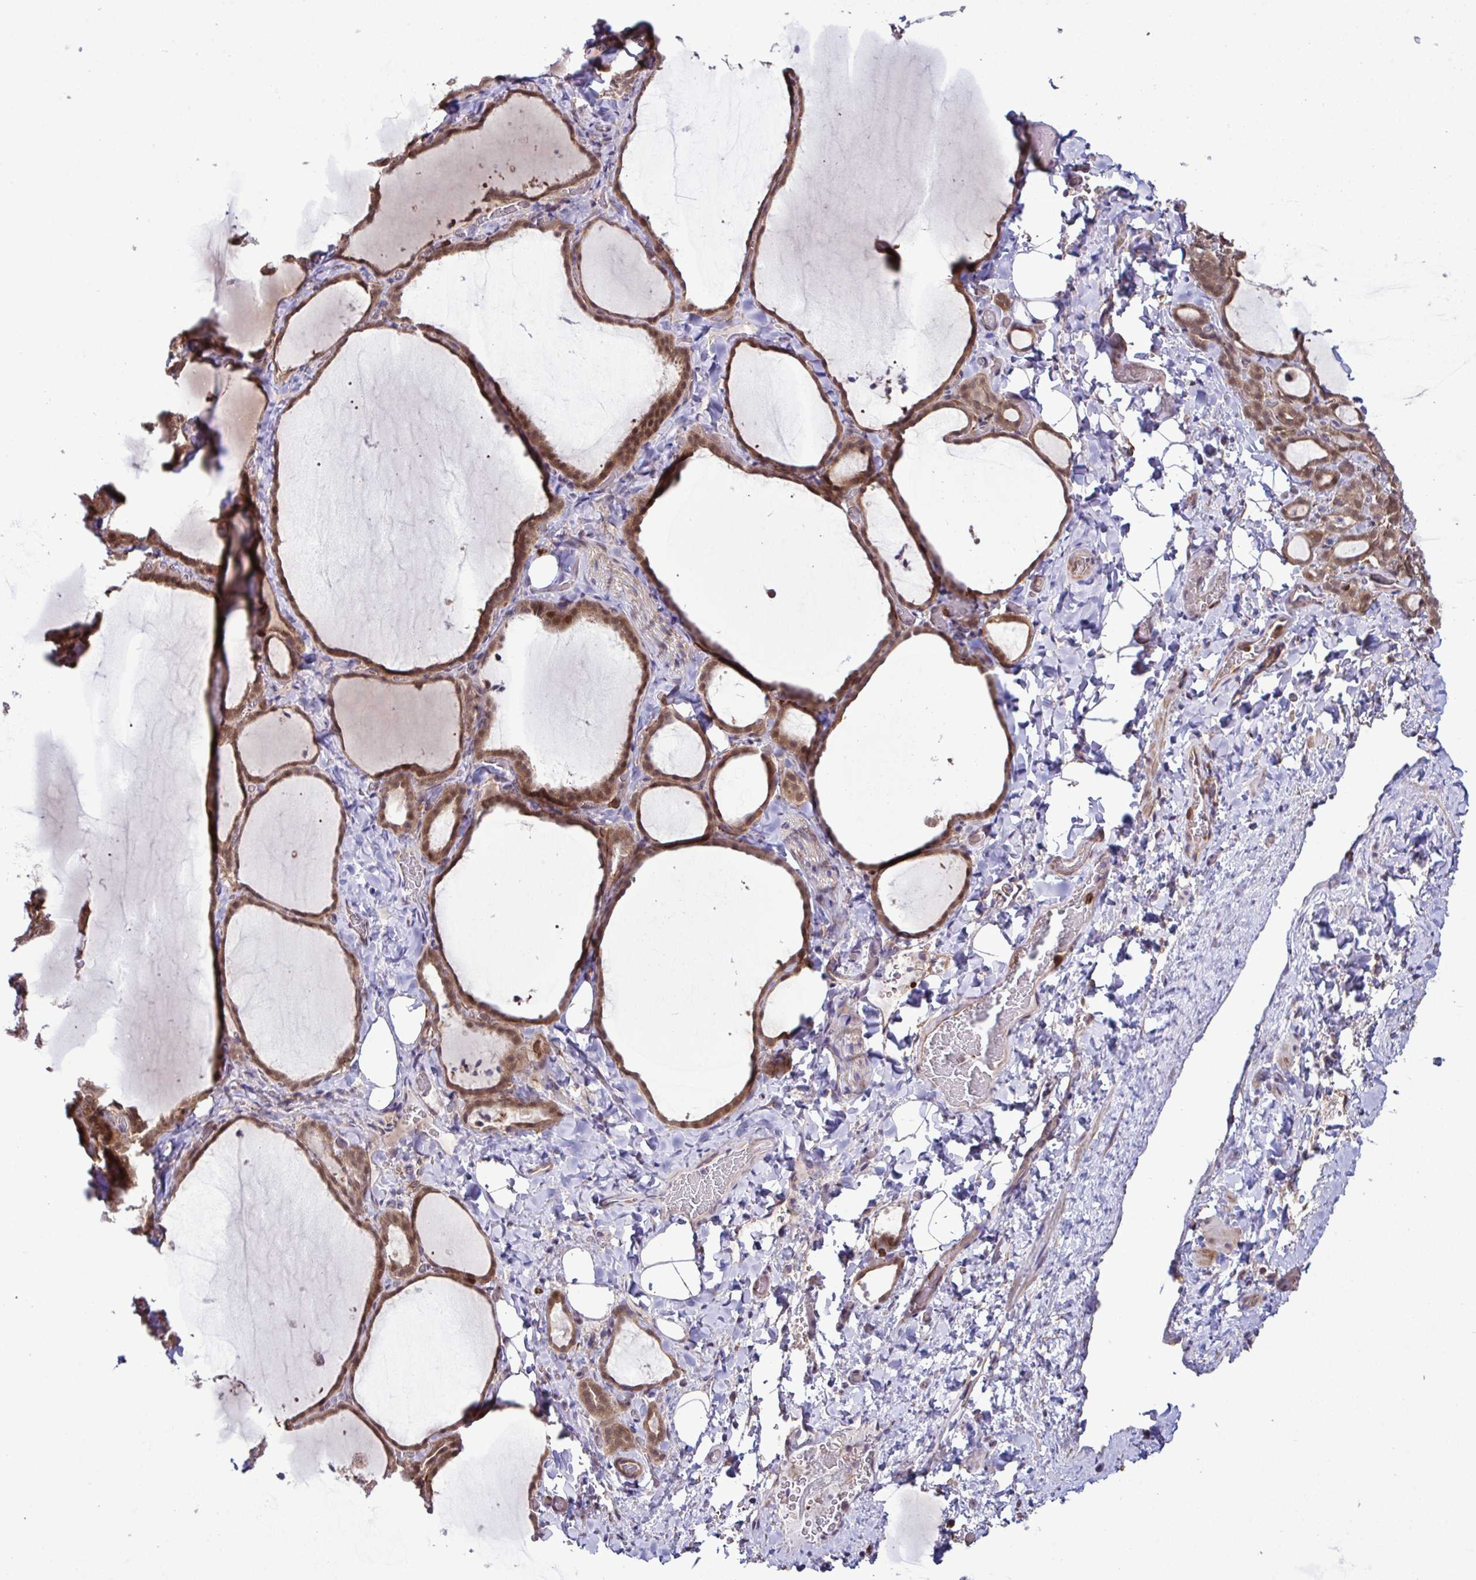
{"staining": {"intensity": "moderate", "quantity": ">75%", "location": "cytoplasmic/membranous,nuclear"}, "tissue": "thyroid gland", "cell_type": "Glandular cells", "image_type": "normal", "snomed": [{"axis": "morphology", "description": "Normal tissue, NOS"}, {"axis": "topography", "description": "Thyroid gland"}], "caption": "The histopathology image shows immunohistochemical staining of benign thyroid gland. There is moderate cytoplasmic/membranous,nuclear expression is identified in about >75% of glandular cells. (DAB (3,3'-diaminobenzidine) IHC, brown staining for protein, blue staining for nuclei).", "gene": "CMPK1", "patient": {"sex": "female", "age": 22}}